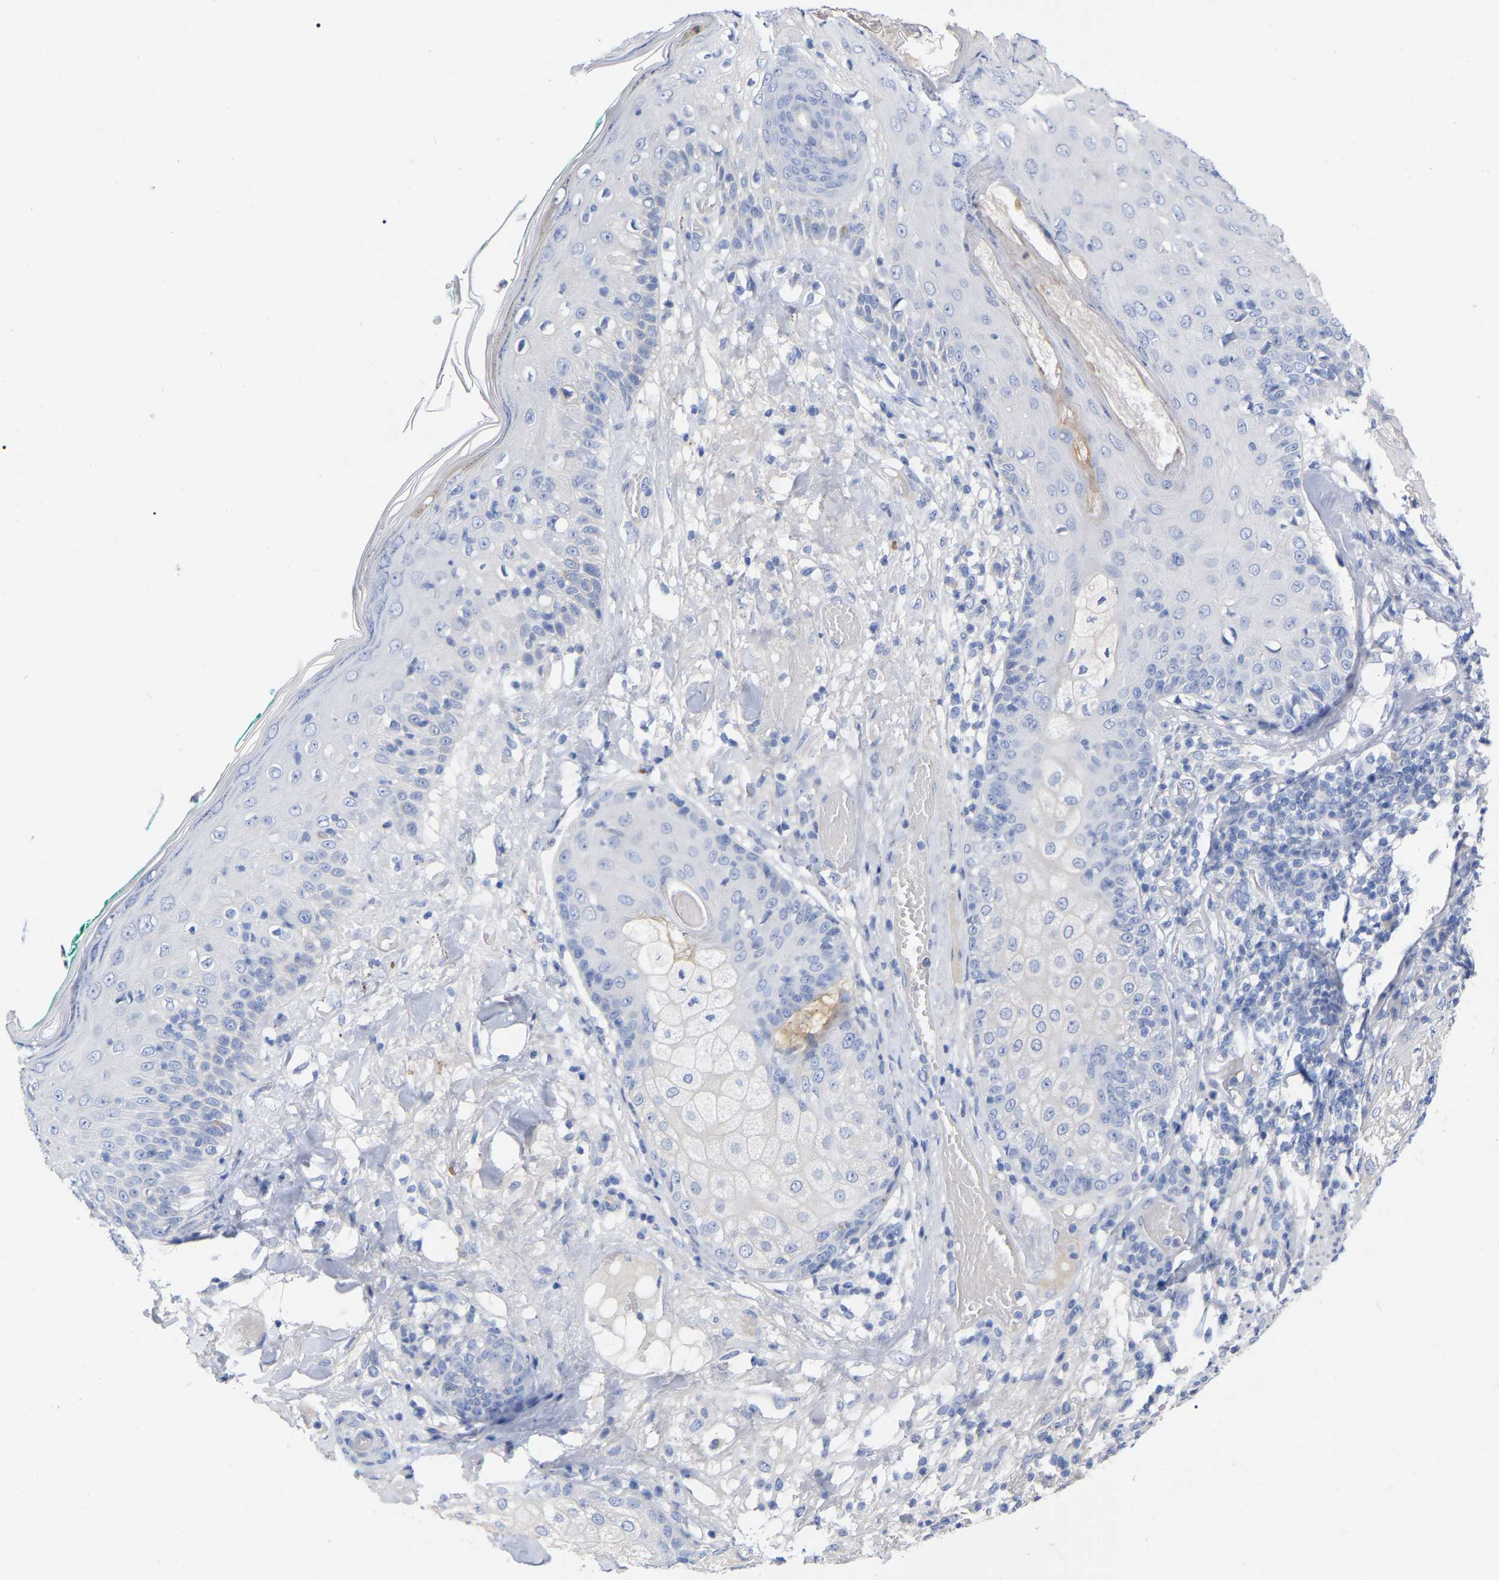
{"staining": {"intensity": "negative", "quantity": "none", "location": "none"}, "tissue": "skin cancer", "cell_type": "Tumor cells", "image_type": "cancer", "snomed": [{"axis": "morphology", "description": "Squamous cell carcinoma, NOS"}, {"axis": "topography", "description": "Skin"}], "caption": "Photomicrograph shows no significant protein staining in tumor cells of skin squamous cell carcinoma.", "gene": "HAPLN1", "patient": {"sex": "female", "age": 88}}